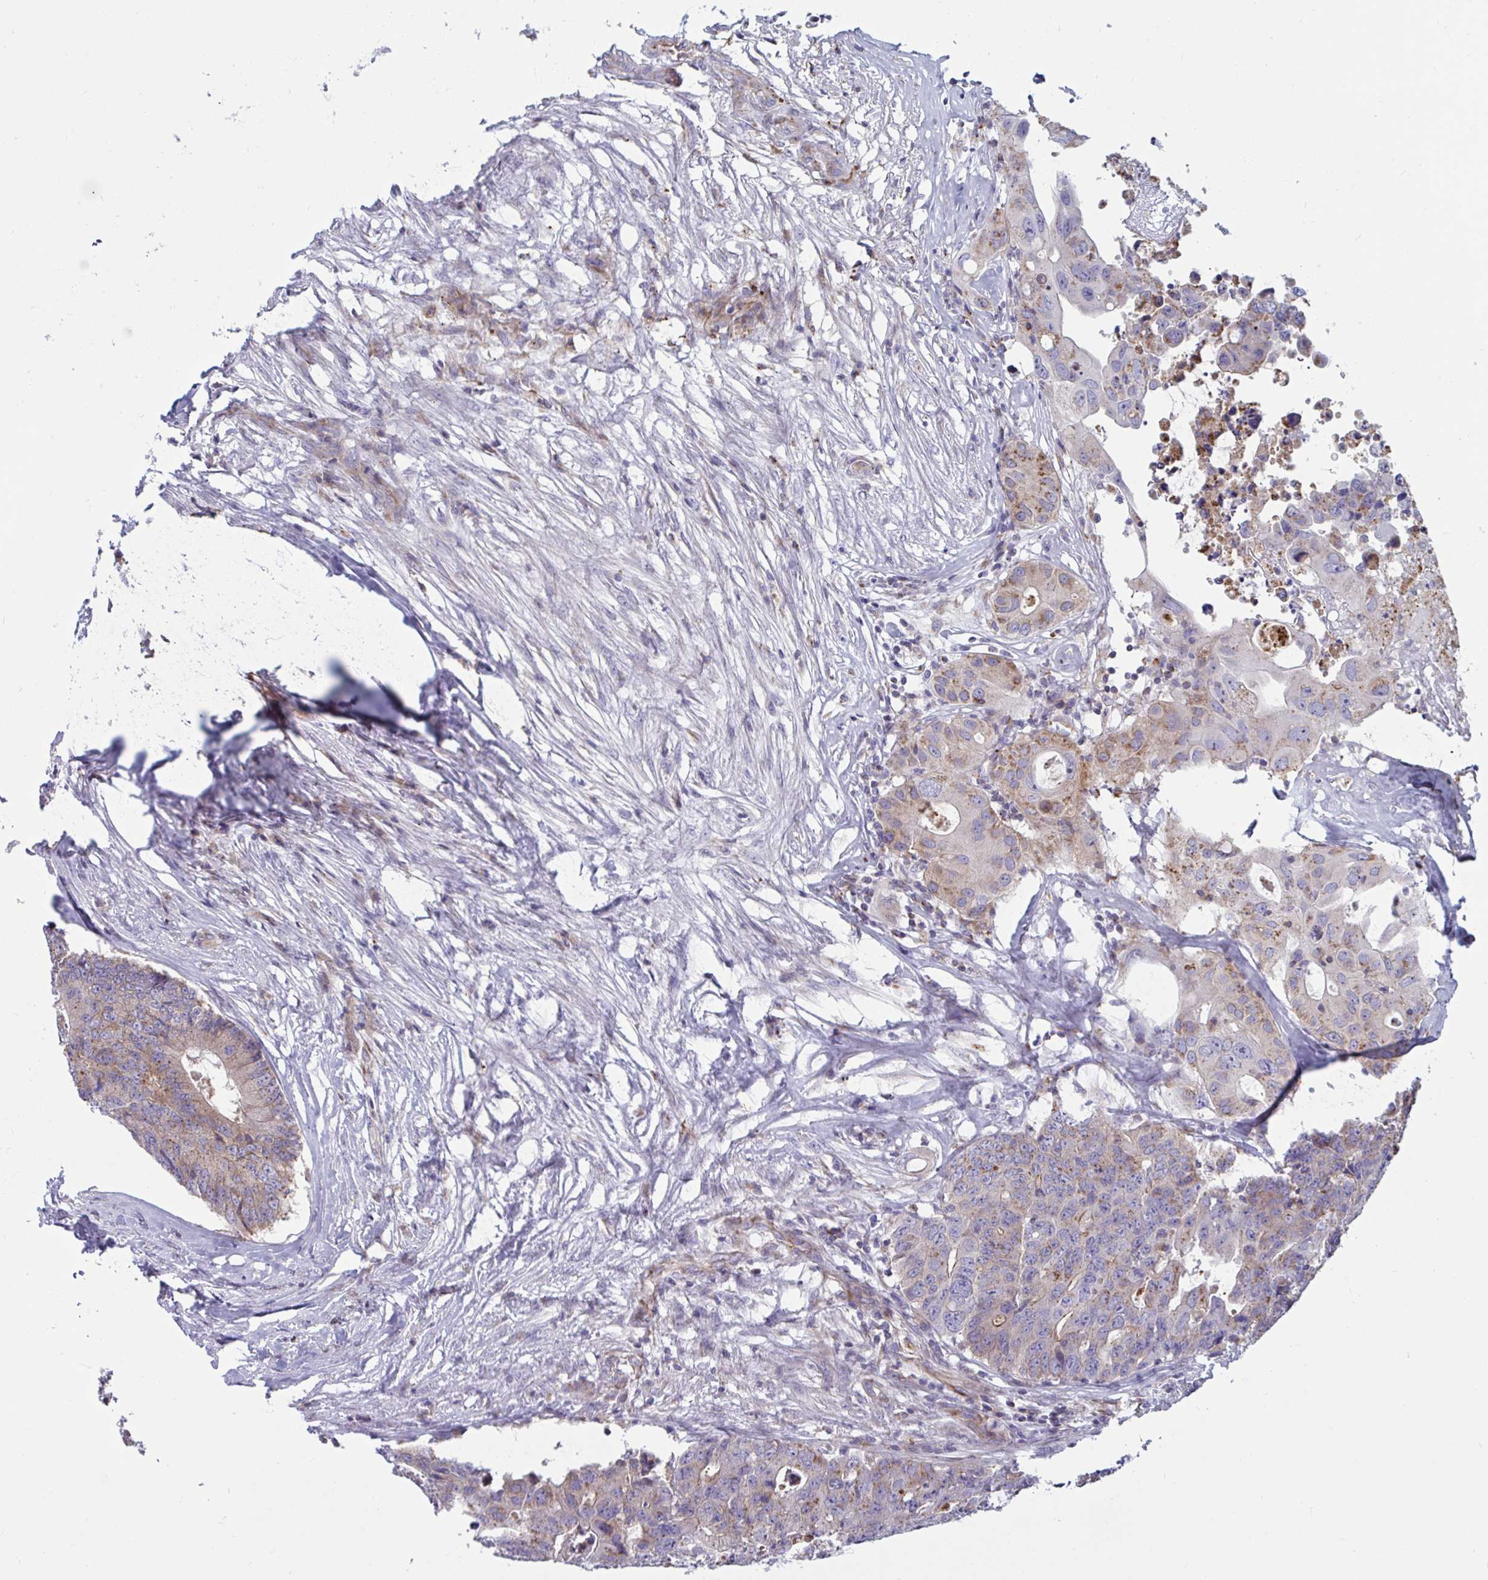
{"staining": {"intensity": "weak", "quantity": "25%-75%", "location": "cytoplasmic/membranous"}, "tissue": "colorectal cancer", "cell_type": "Tumor cells", "image_type": "cancer", "snomed": [{"axis": "morphology", "description": "Adenocarcinoma, NOS"}, {"axis": "topography", "description": "Colon"}], "caption": "Colorectal adenocarcinoma was stained to show a protein in brown. There is low levels of weak cytoplasmic/membranous expression in approximately 25%-75% of tumor cells. The protein is stained brown, and the nuclei are stained in blue (DAB (3,3'-diaminobenzidine) IHC with brightfield microscopy, high magnification).", "gene": "SLC9A6", "patient": {"sex": "male", "age": 71}}